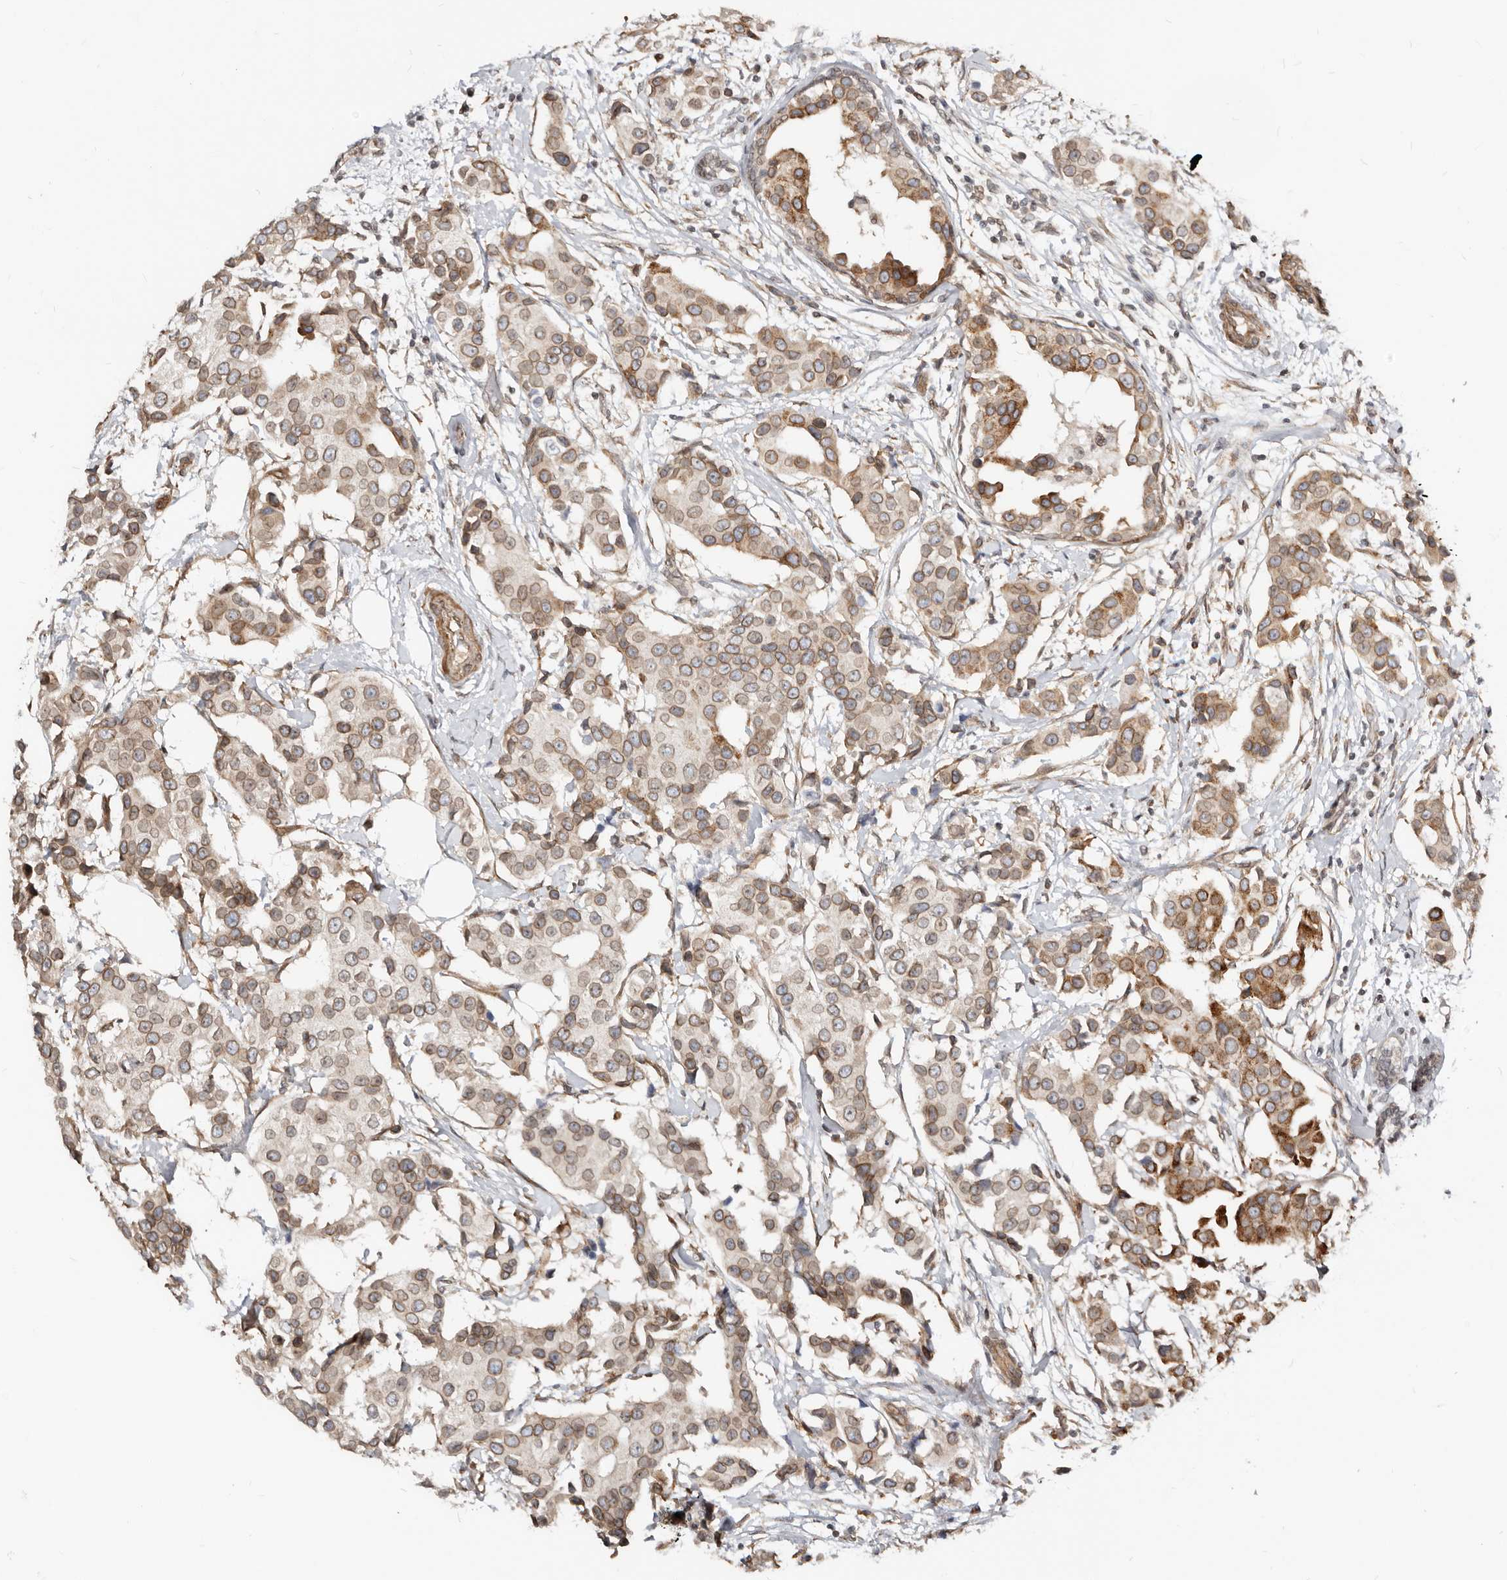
{"staining": {"intensity": "moderate", "quantity": ">75%", "location": "cytoplasmic/membranous,nuclear"}, "tissue": "breast cancer", "cell_type": "Tumor cells", "image_type": "cancer", "snomed": [{"axis": "morphology", "description": "Normal tissue, NOS"}, {"axis": "morphology", "description": "Duct carcinoma"}, {"axis": "topography", "description": "Breast"}], "caption": "Breast cancer stained with a brown dye displays moderate cytoplasmic/membranous and nuclear positive positivity in about >75% of tumor cells.", "gene": "NUP153", "patient": {"sex": "female", "age": 39}}